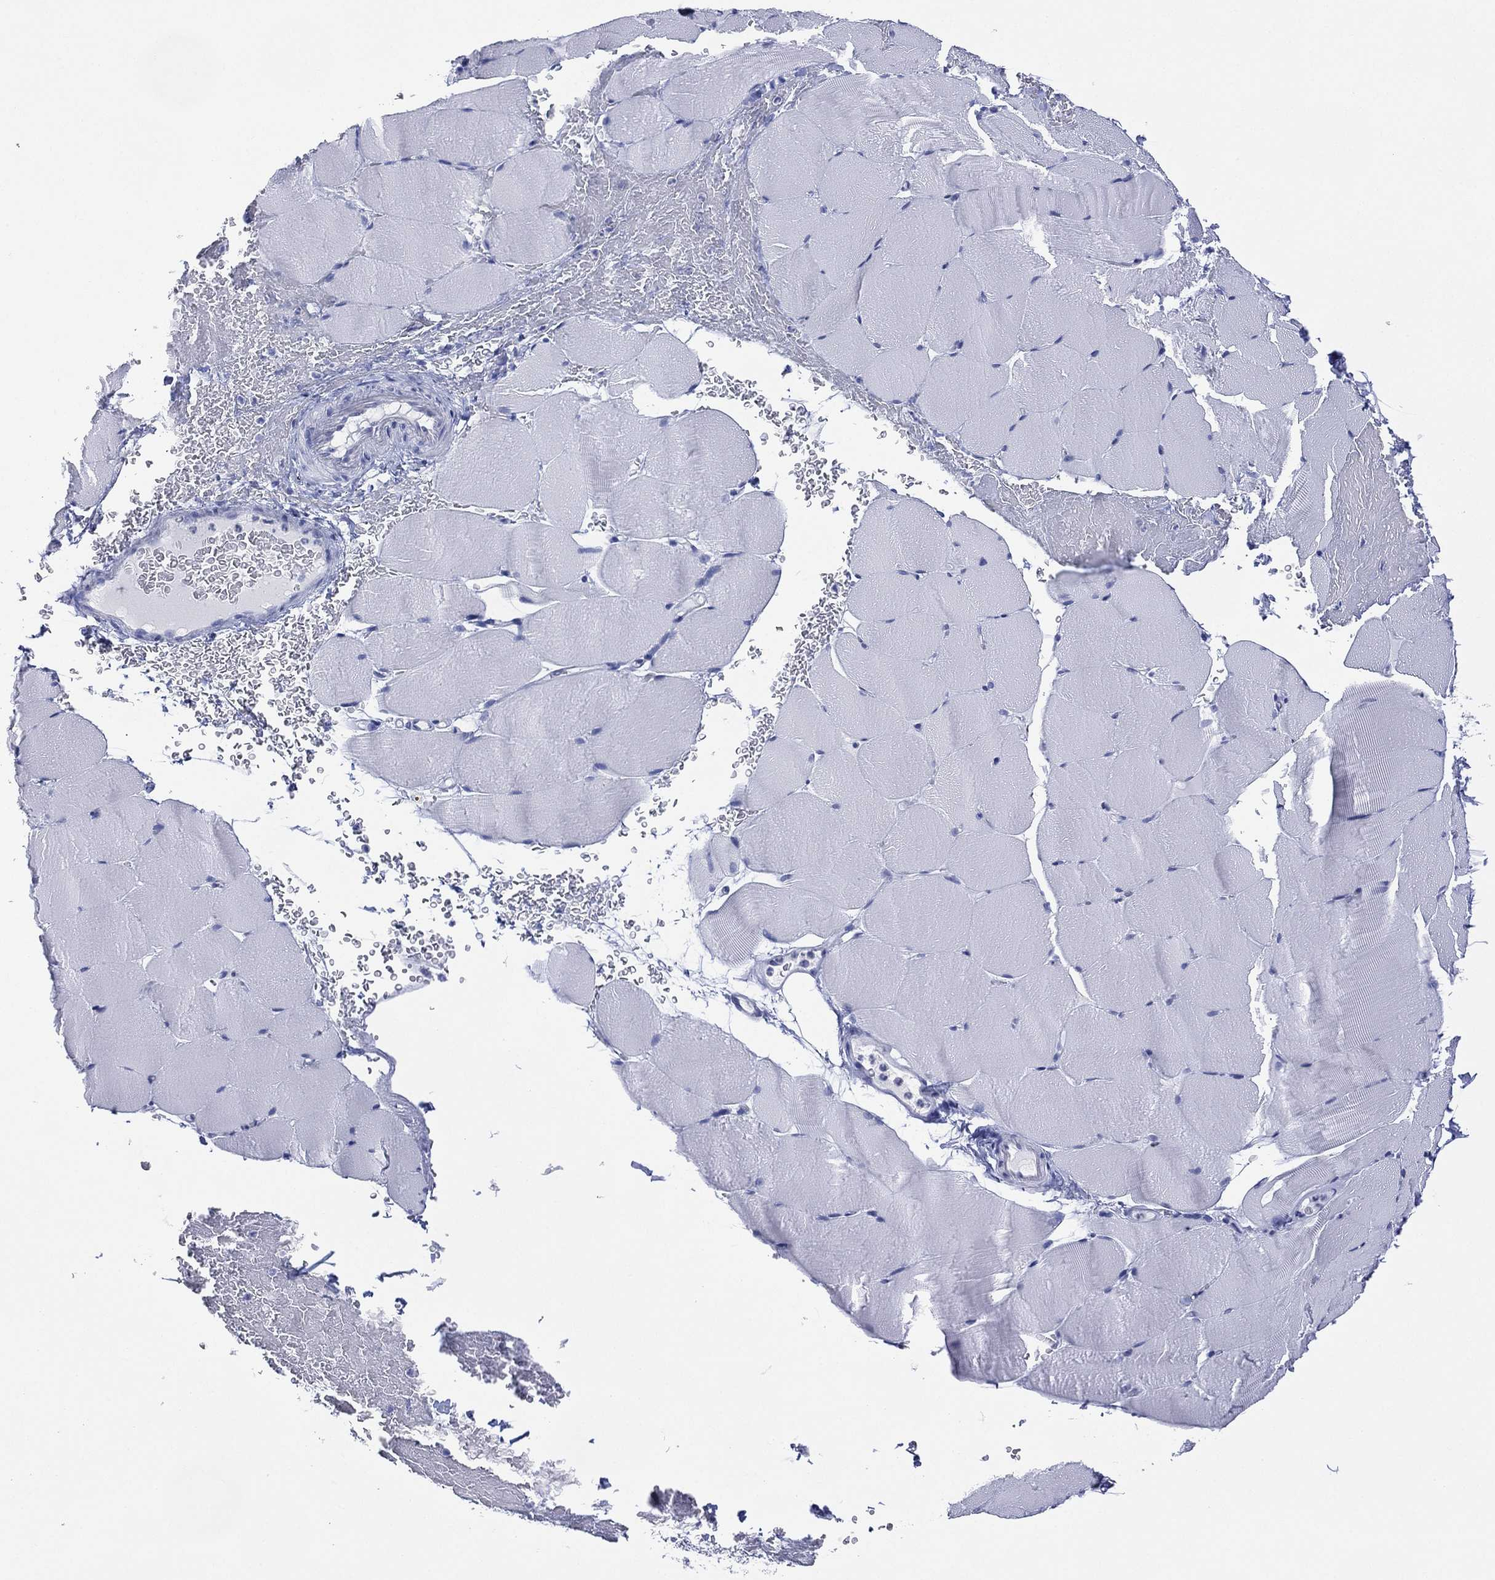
{"staining": {"intensity": "negative", "quantity": "none", "location": "none"}, "tissue": "skeletal muscle", "cell_type": "Myocytes", "image_type": "normal", "snomed": [{"axis": "morphology", "description": "Normal tissue, NOS"}, {"axis": "topography", "description": "Skeletal muscle"}], "caption": "Immunohistochemical staining of benign human skeletal muscle demonstrates no significant expression in myocytes.", "gene": "DSG1", "patient": {"sex": "female", "age": 37}}